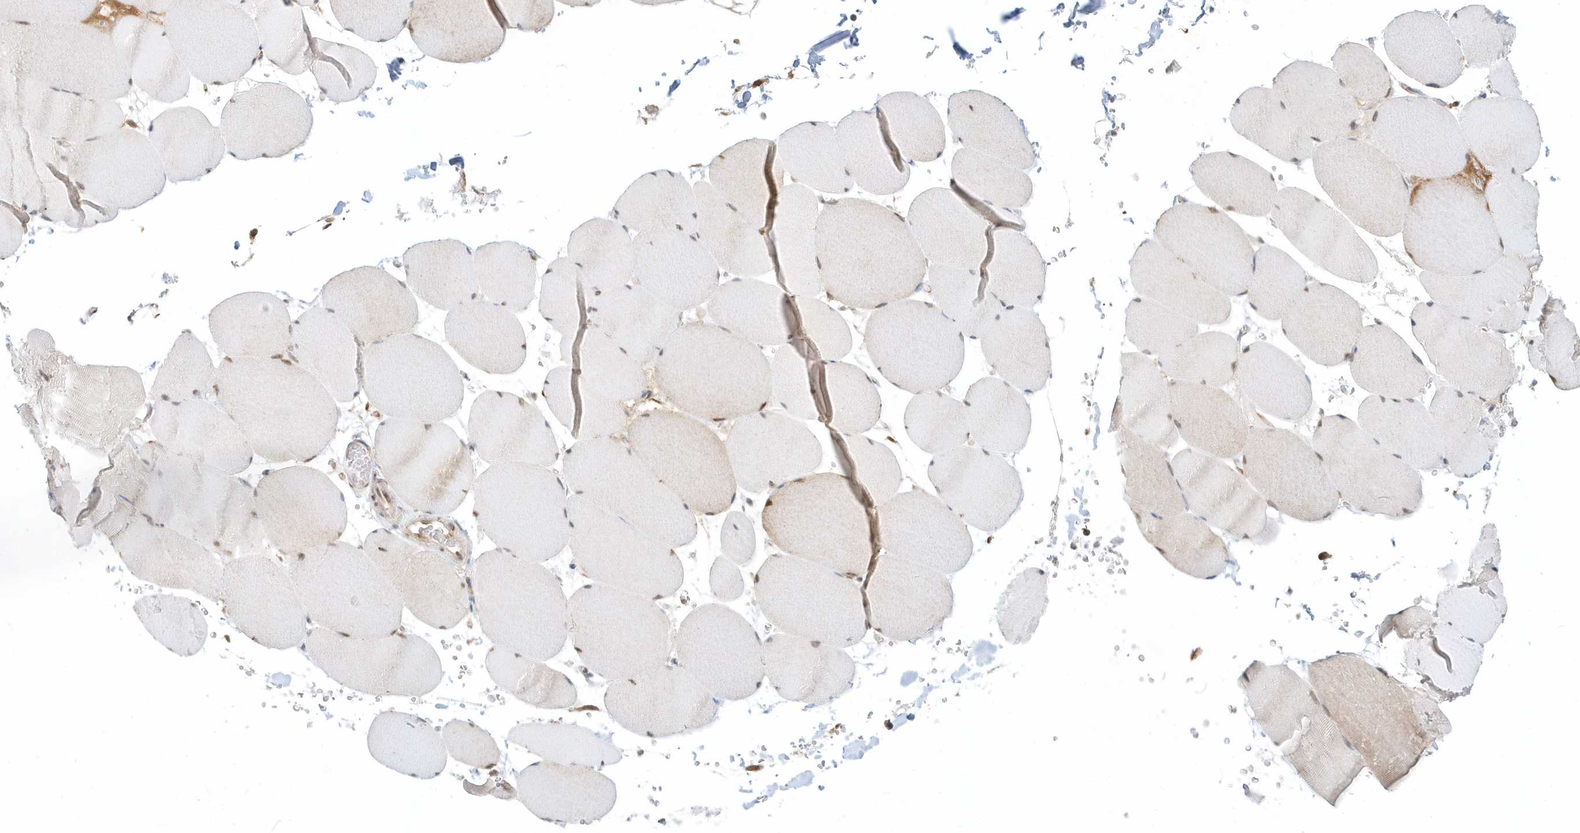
{"staining": {"intensity": "moderate", "quantity": "25%-75%", "location": "nuclear"}, "tissue": "skeletal muscle", "cell_type": "Myocytes", "image_type": "normal", "snomed": [{"axis": "morphology", "description": "Normal tissue, NOS"}, {"axis": "topography", "description": "Skeletal muscle"}, {"axis": "topography", "description": "Head-Neck"}], "caption": "Immunohistochemistry (IHC) (DAB) staining of benign skeletal muscle shows moderate nuclear protein positivity in about 25%-75% of myocytes.", "gene": "PSMD6", "patient": {"sex": "male", "age": 66}}